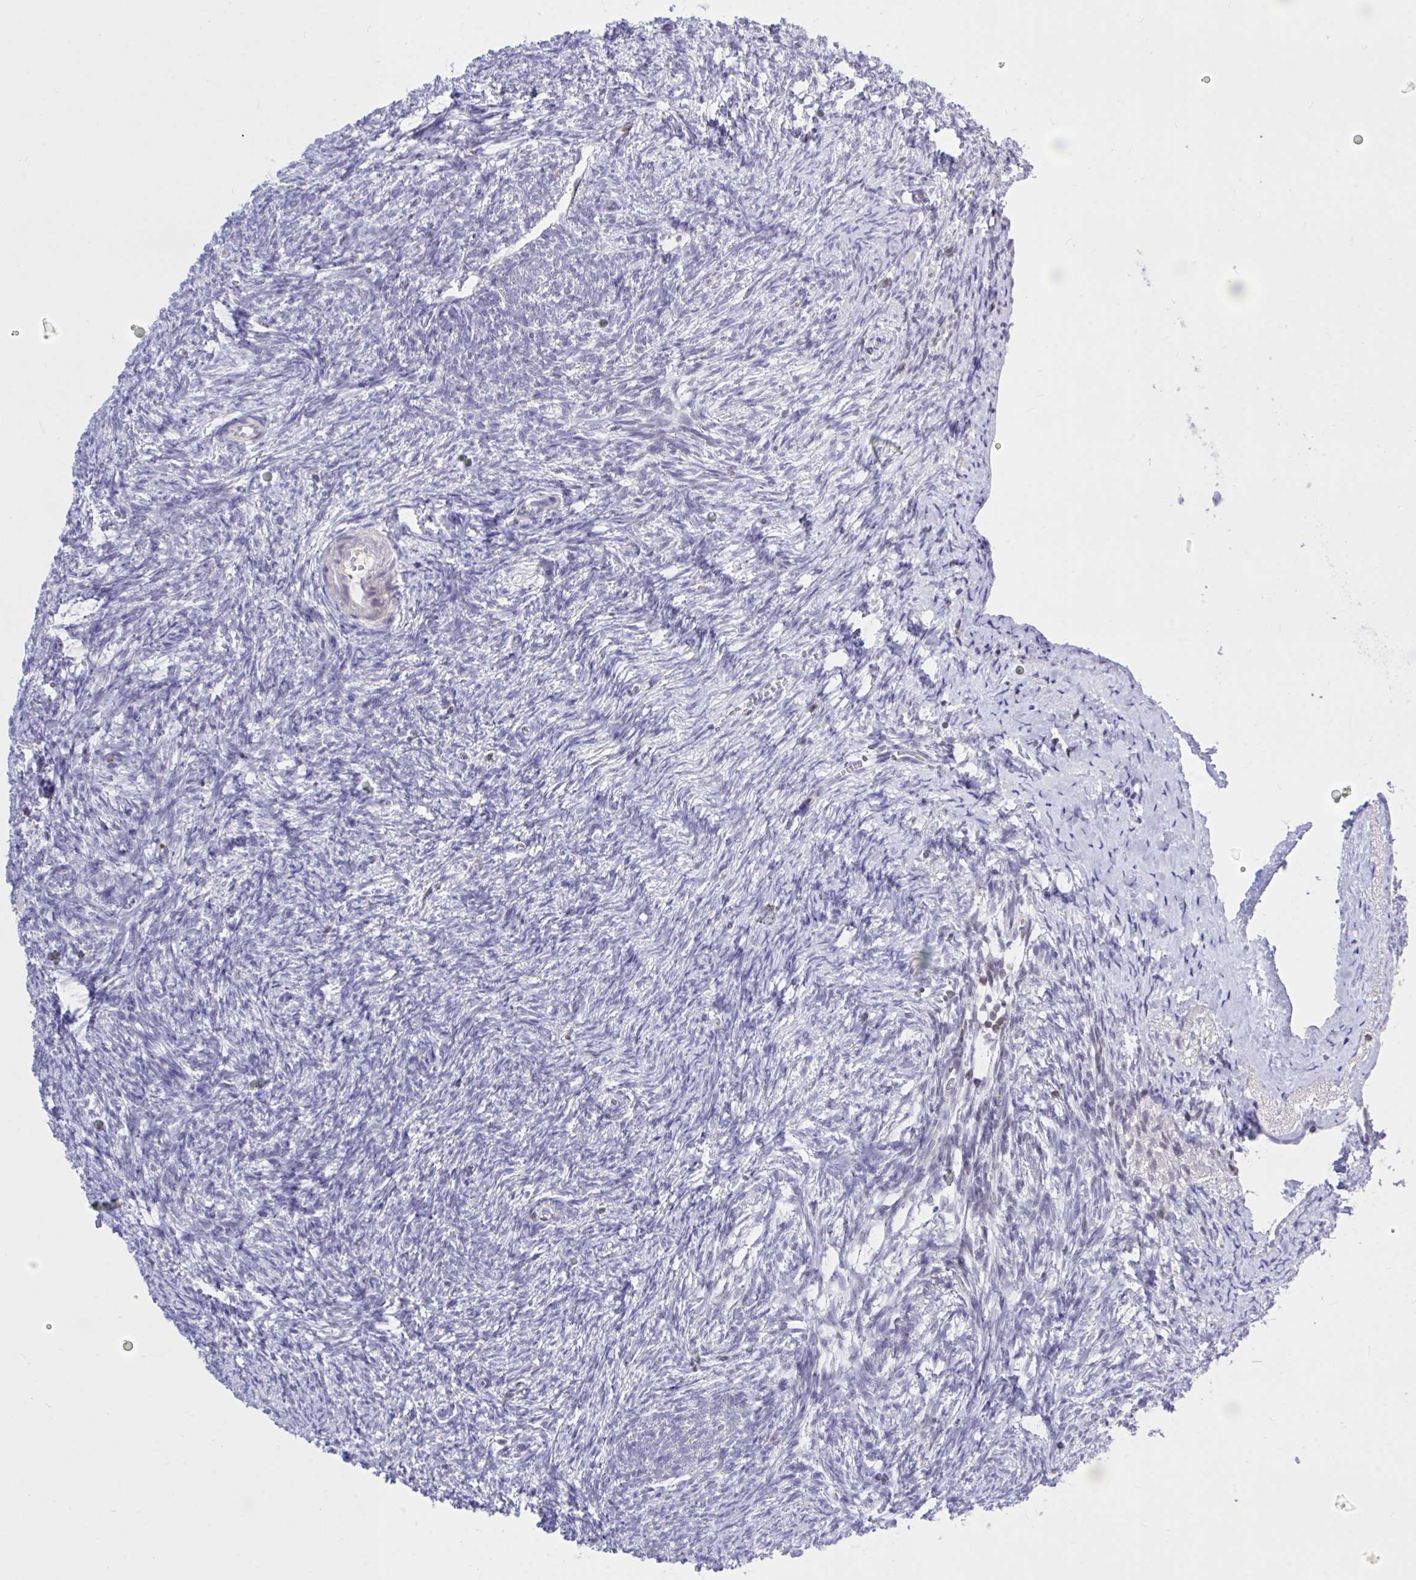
{"staining": {"intensity": "weak", "quantity": "25%-75%", "location": "cytoplasmic/membranous"}, "tissue": "ovary", "cell_type": "Follicle cells", "image_type": "normal", "snomed": [{"axis": "morphology", "description": "Normal tissue, NOS"}, {"axis": "topography", "description": "Ovary"}], "caption": "The image shows staining of benign ovary, revealing weak cytoplasmic/membranous protein expression (brown color) within follicle cells.", "gene": "CXCL8", "patient": {"sex": "female", "age": 41}}